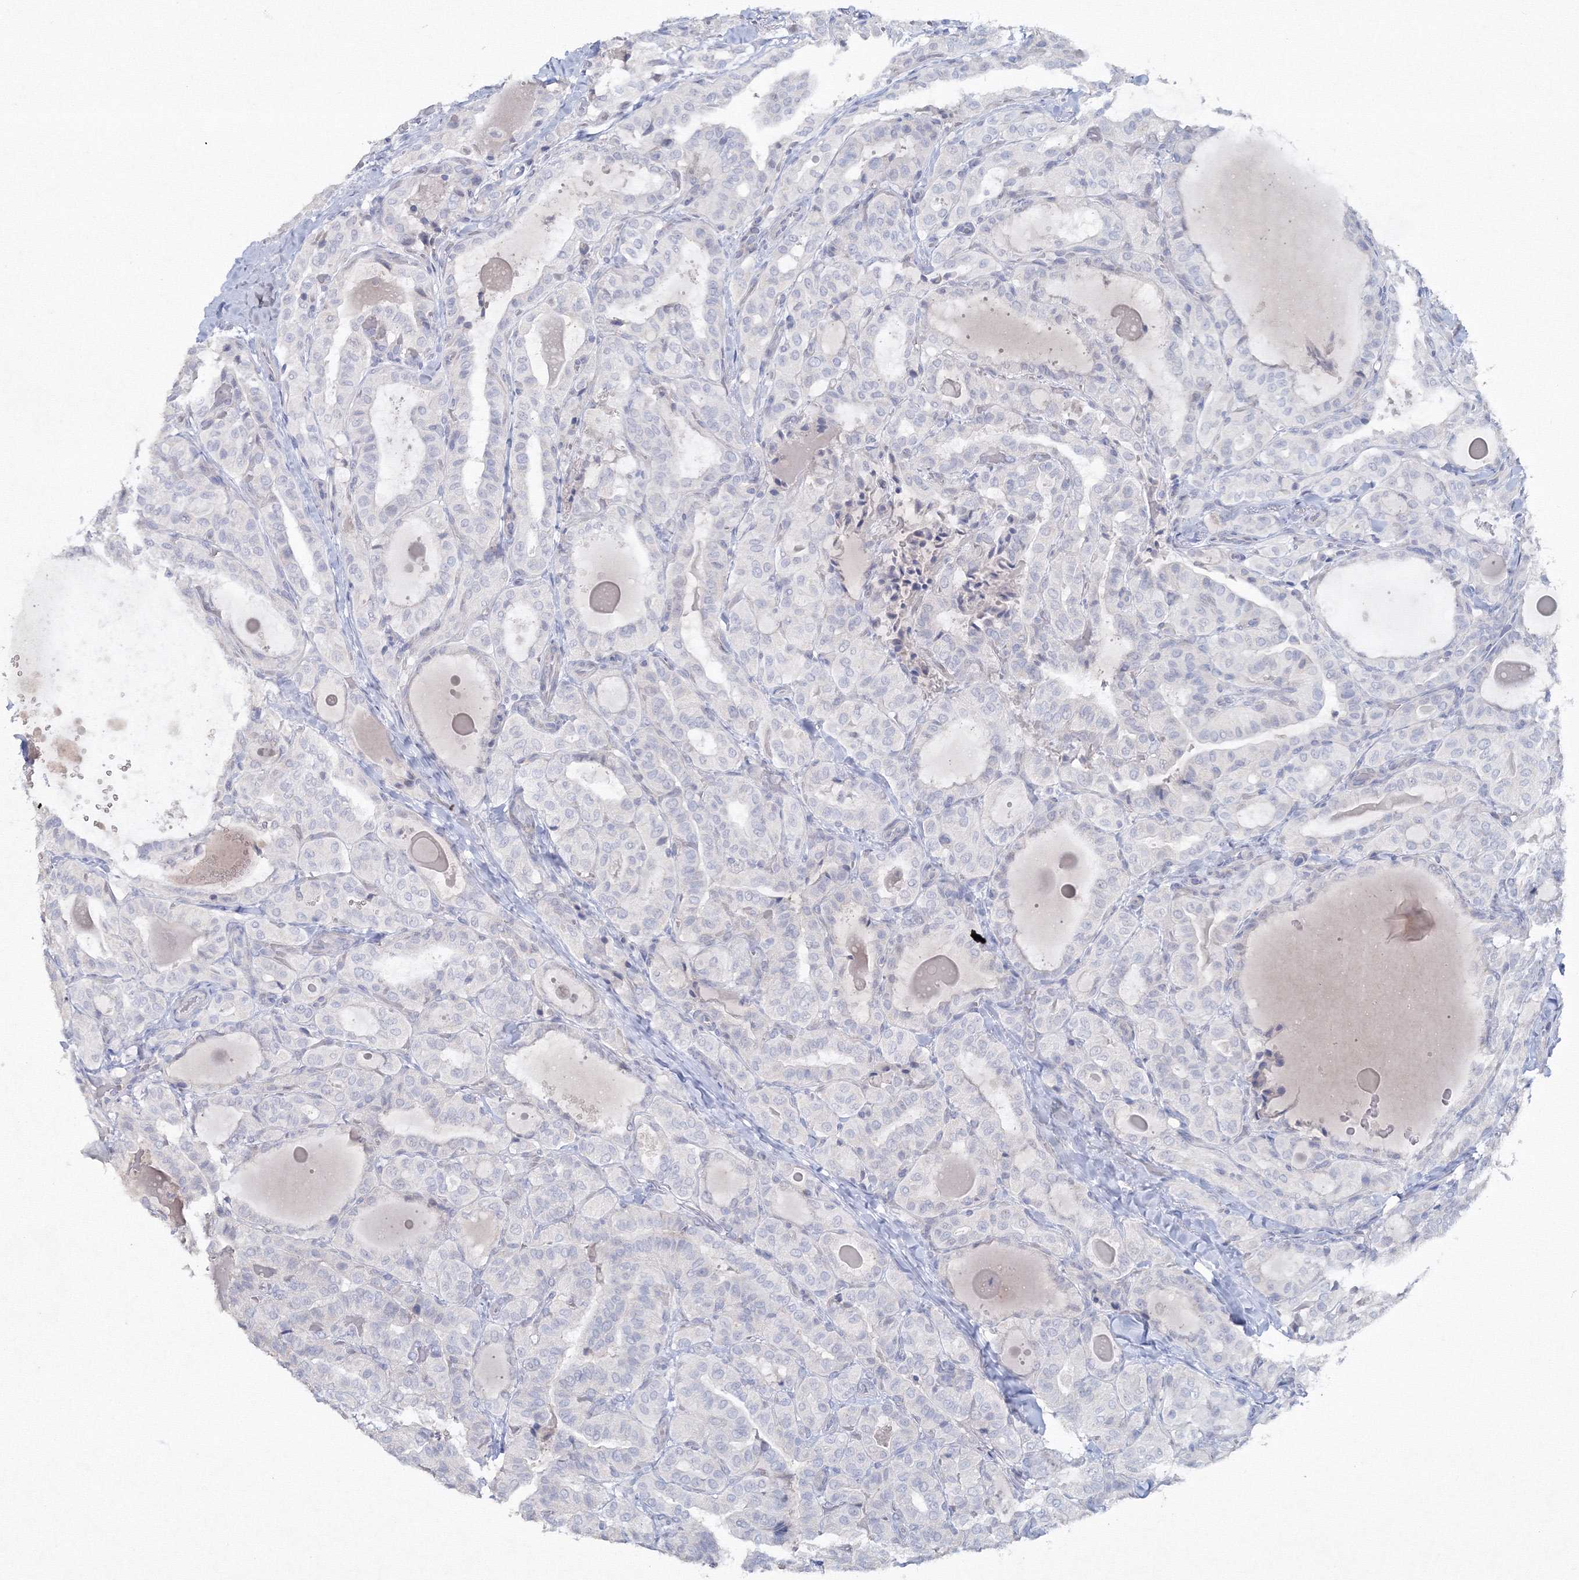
{"staining": {"intensity": "negative", "quantity": "none", "location": "none"}, "tissue": "thyroid cancer", "cell_type": "Tumor cells", "image_type": "cancer", "snomed": [{"axis": "morphology", "description": "Papillary adenocarcinoma, NOS"}, {"axis": "topography", "description": "Thyroid gland"}], "caption": "Thyroid papillary adenocarcinoma was stained to show a protein in brown. There is no significant positivity in tumor cells.", "gene": "GCKR", "patient": {"sex": "male", "age": 77}}